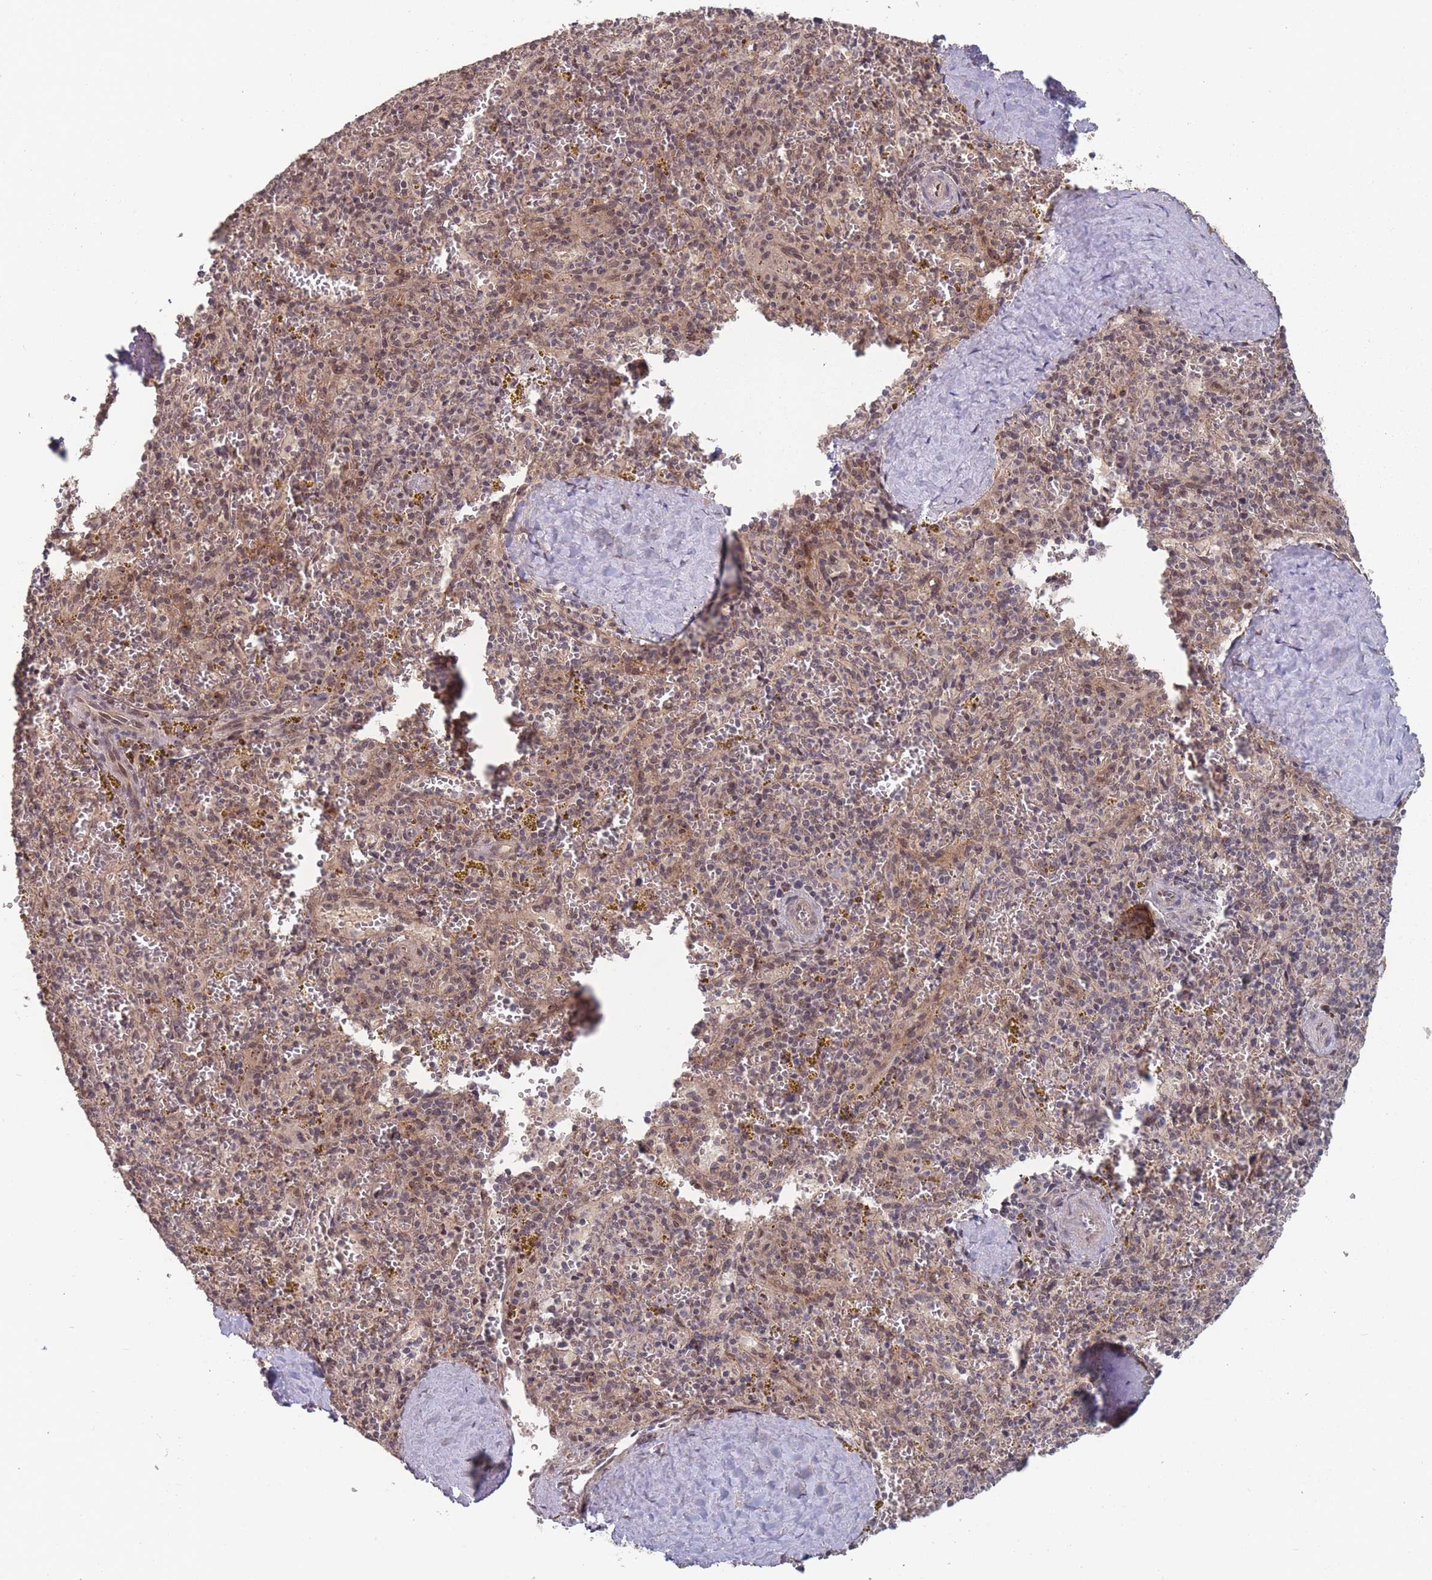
{"staining": {"intensity": "weak", "quantity": "25%-75%", "location": "cytoplasmic/membranous,nuclear"}, "tissue": "spleen", "cell_type": "Cells in red pulp", "image_type": "normal", "snomed": [{"axis": "morphology", "description": "Normal tissue, NOS"}, {"axis": "topography", "description": "Spleen"}], "caption": "A micrograph of spleen stained for a protein reveals weak cytoplasmic/membranous,nuclear brown staining in cells in red pulp.", "gene": "CNTRL", "patient": {"sex": "male", "age": 57}}